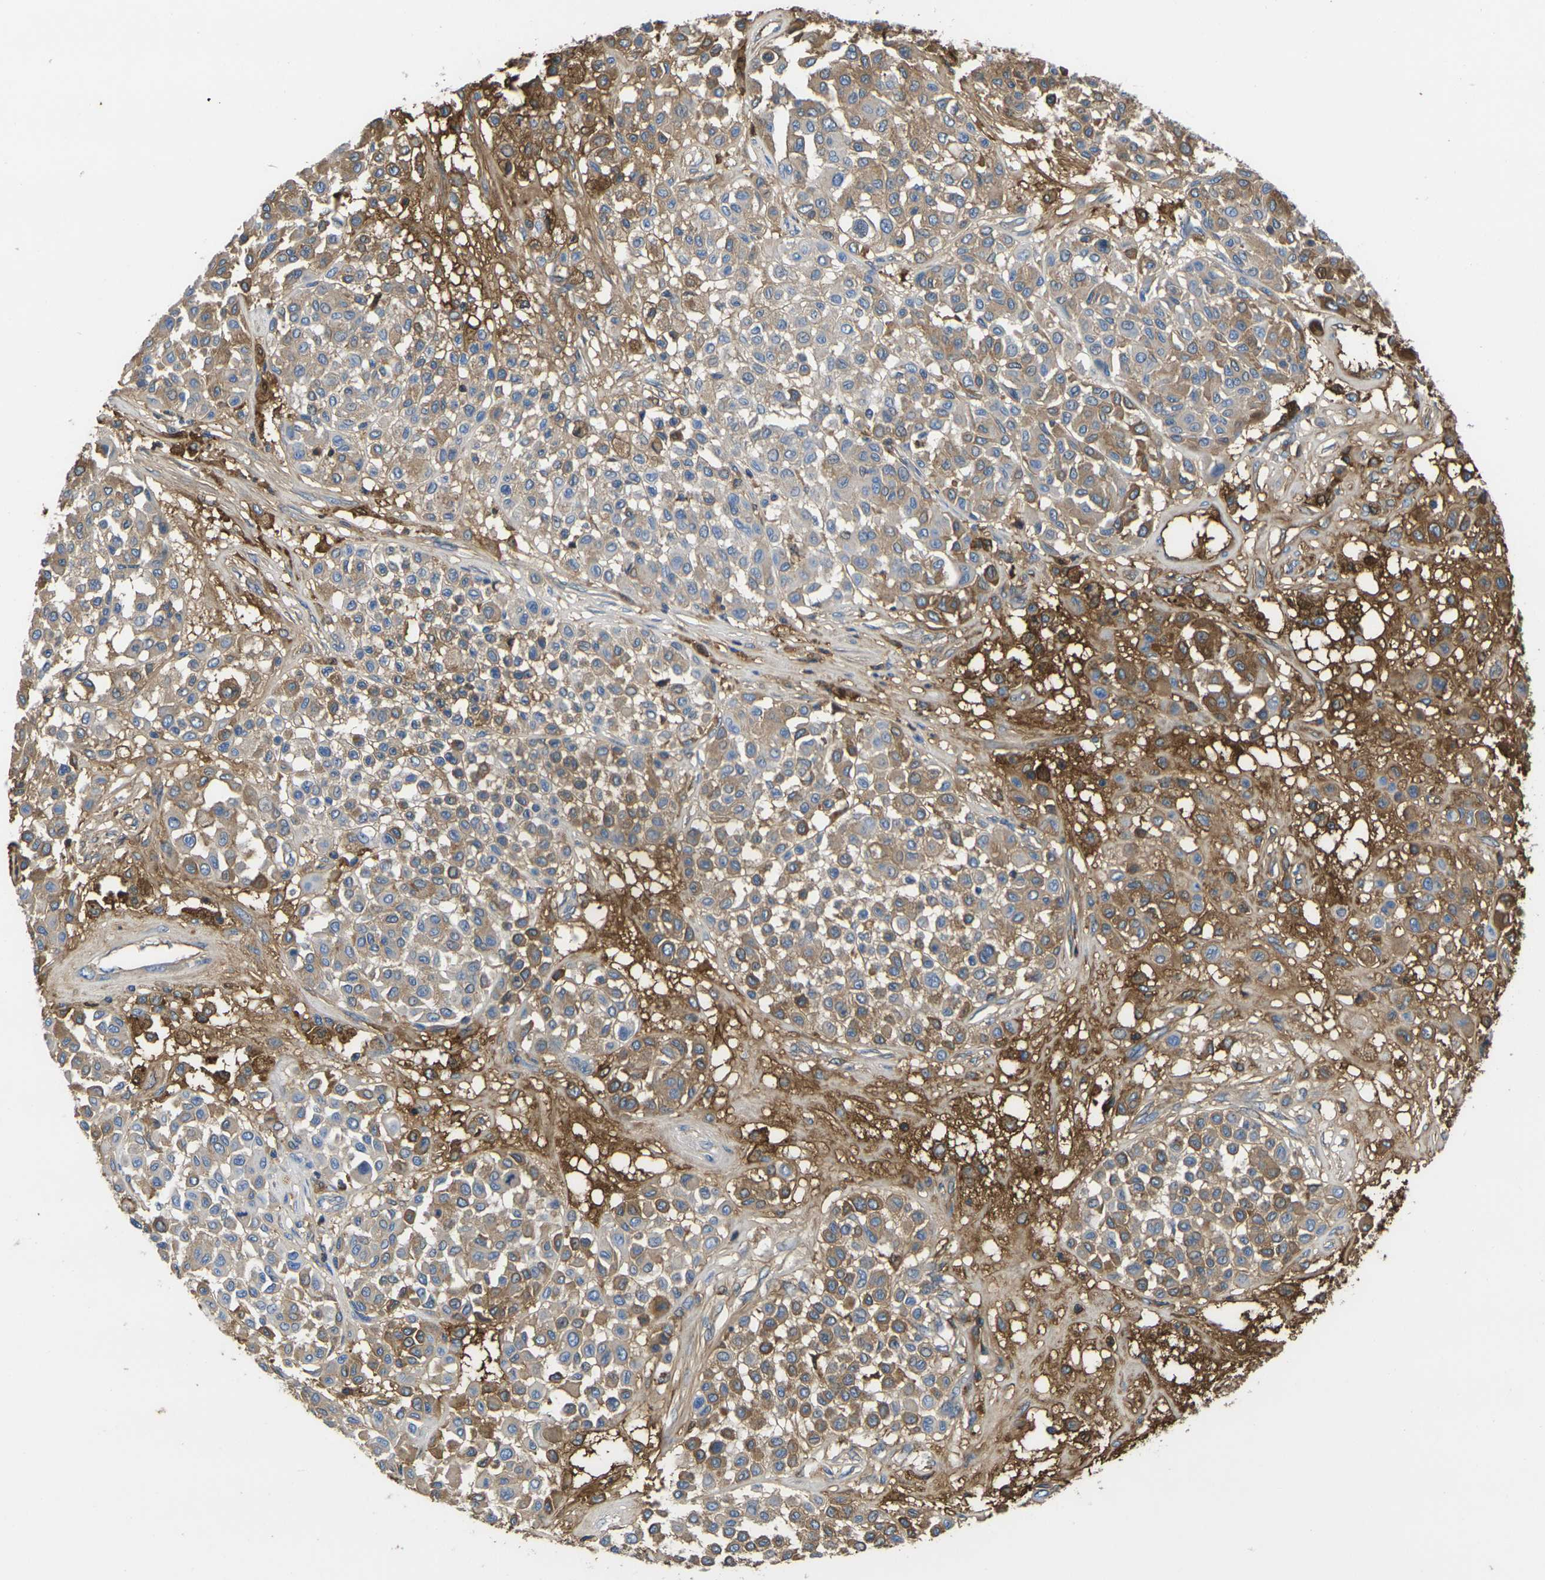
{"staining": {"intensity": "moderate", "quantity": ">75%", "location": "cytoplasmic/membranous"}, "tissue": "melanoma", "cell_type": "Tumor cells", "image_type": "cancer", "snomed": [{"axis": "morphology", "description": "Malignant melanoma, Metastatic site"}, {"axis": "topography", "description": "Soft tissue"}], "caption": "Moderate cytoplasmic/membranous protein expression is seen in about >75% of tumor cells in melanoma.", "gene": "GREM2", "patient": {"sex": "male", "age": 41}}